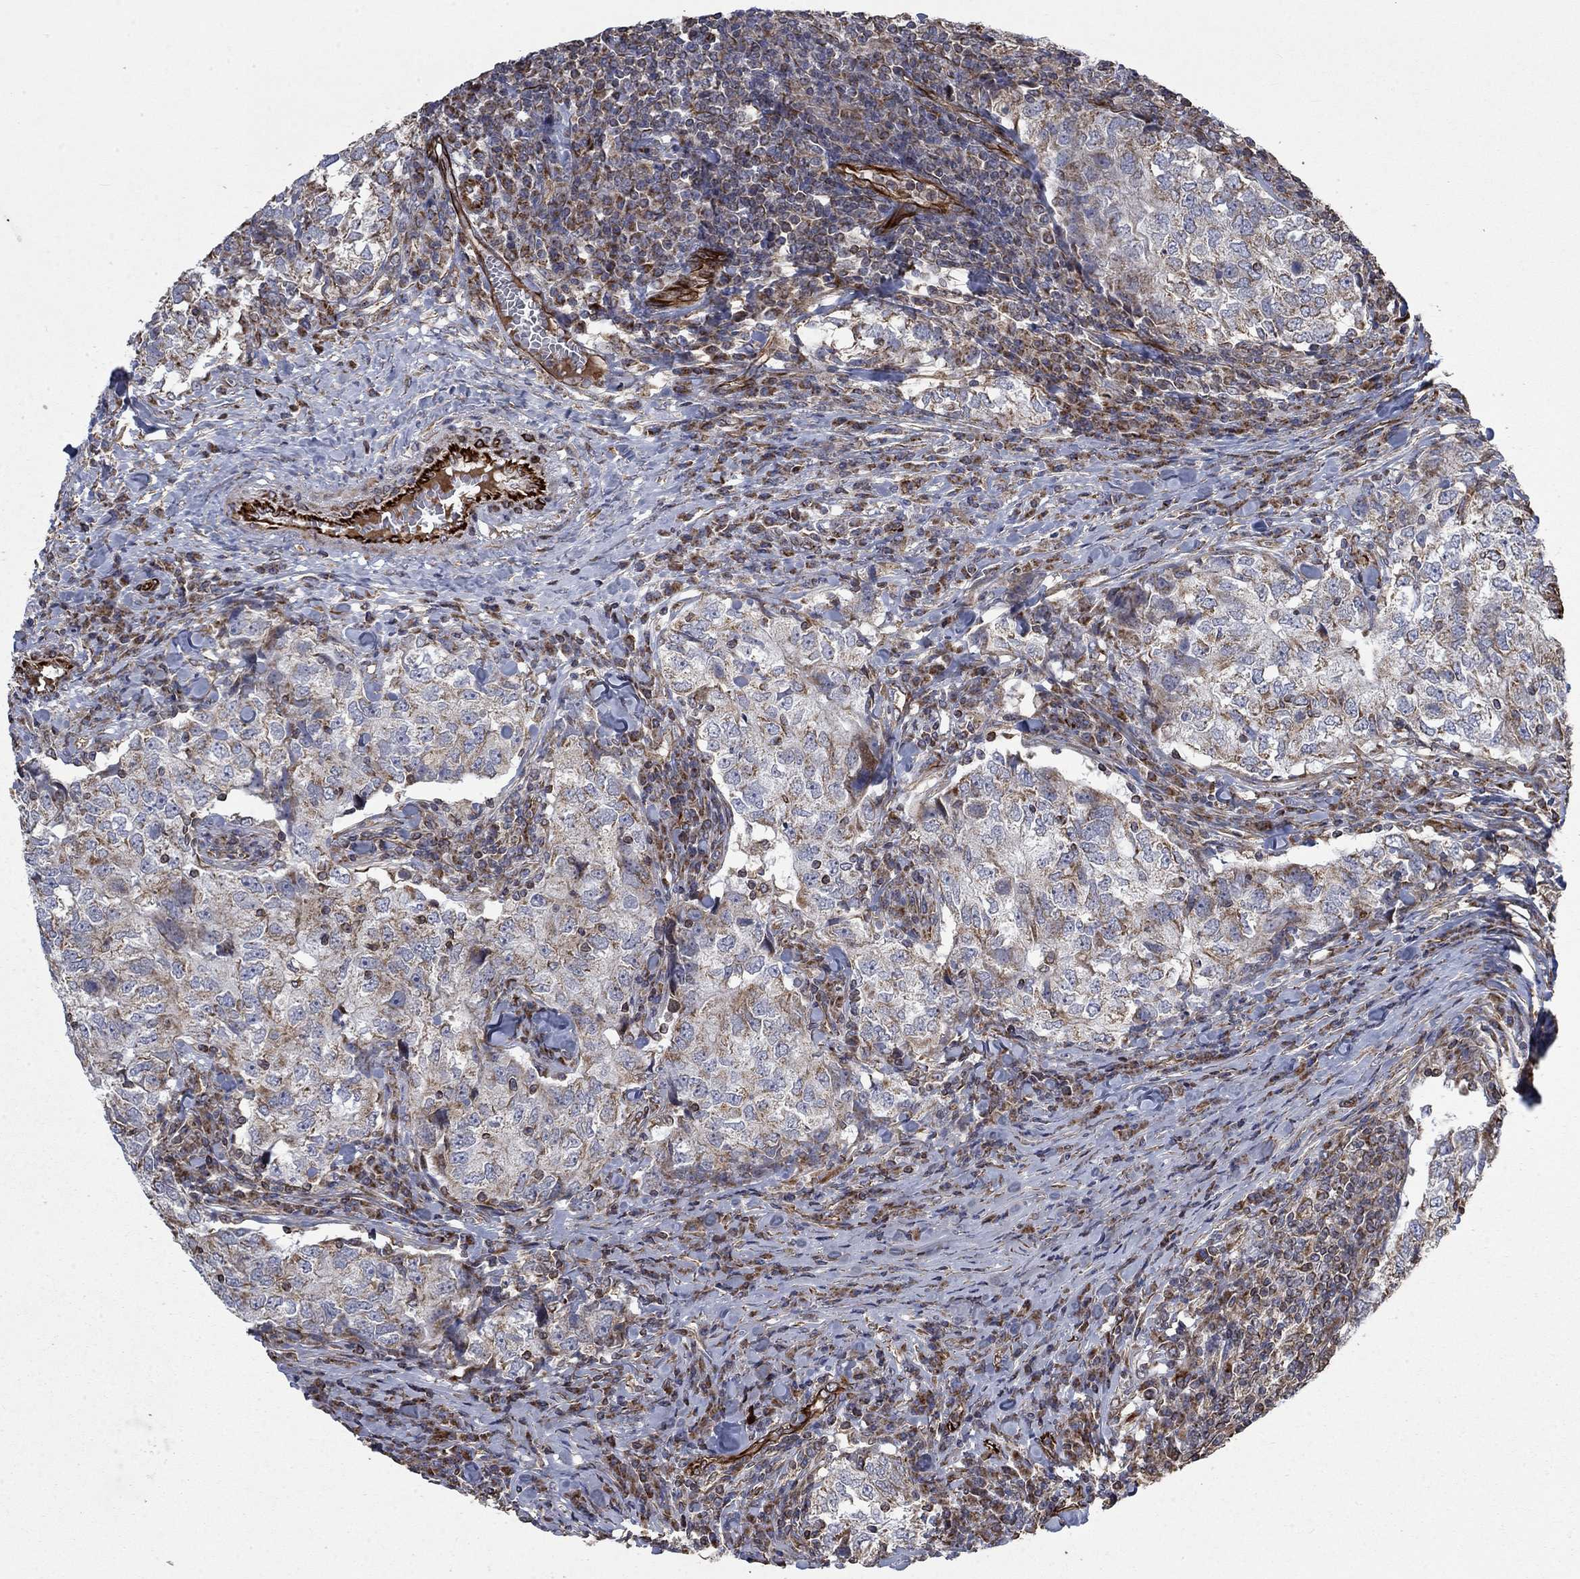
{"staining": {"intensity": "moderate", "quantity": "<25%", "location": "cytoplasmic/membranous"}, "tissue": "breast cancer", "cell_type": "Tumor cells", "image_type": "cancer", "snomed": [{"axis": "morphology", "description": "Duct carcinoma"}, {"axis": "topography", "description": "Breast"}], "caption": "Moderate cytoplasmic/membranous expression is appreciated in about <25% of tumor cells in breast cancer (intraductal carcinoma).", "gene": "NDUFC1", "patient": {"sex": "female", "age": 30}}